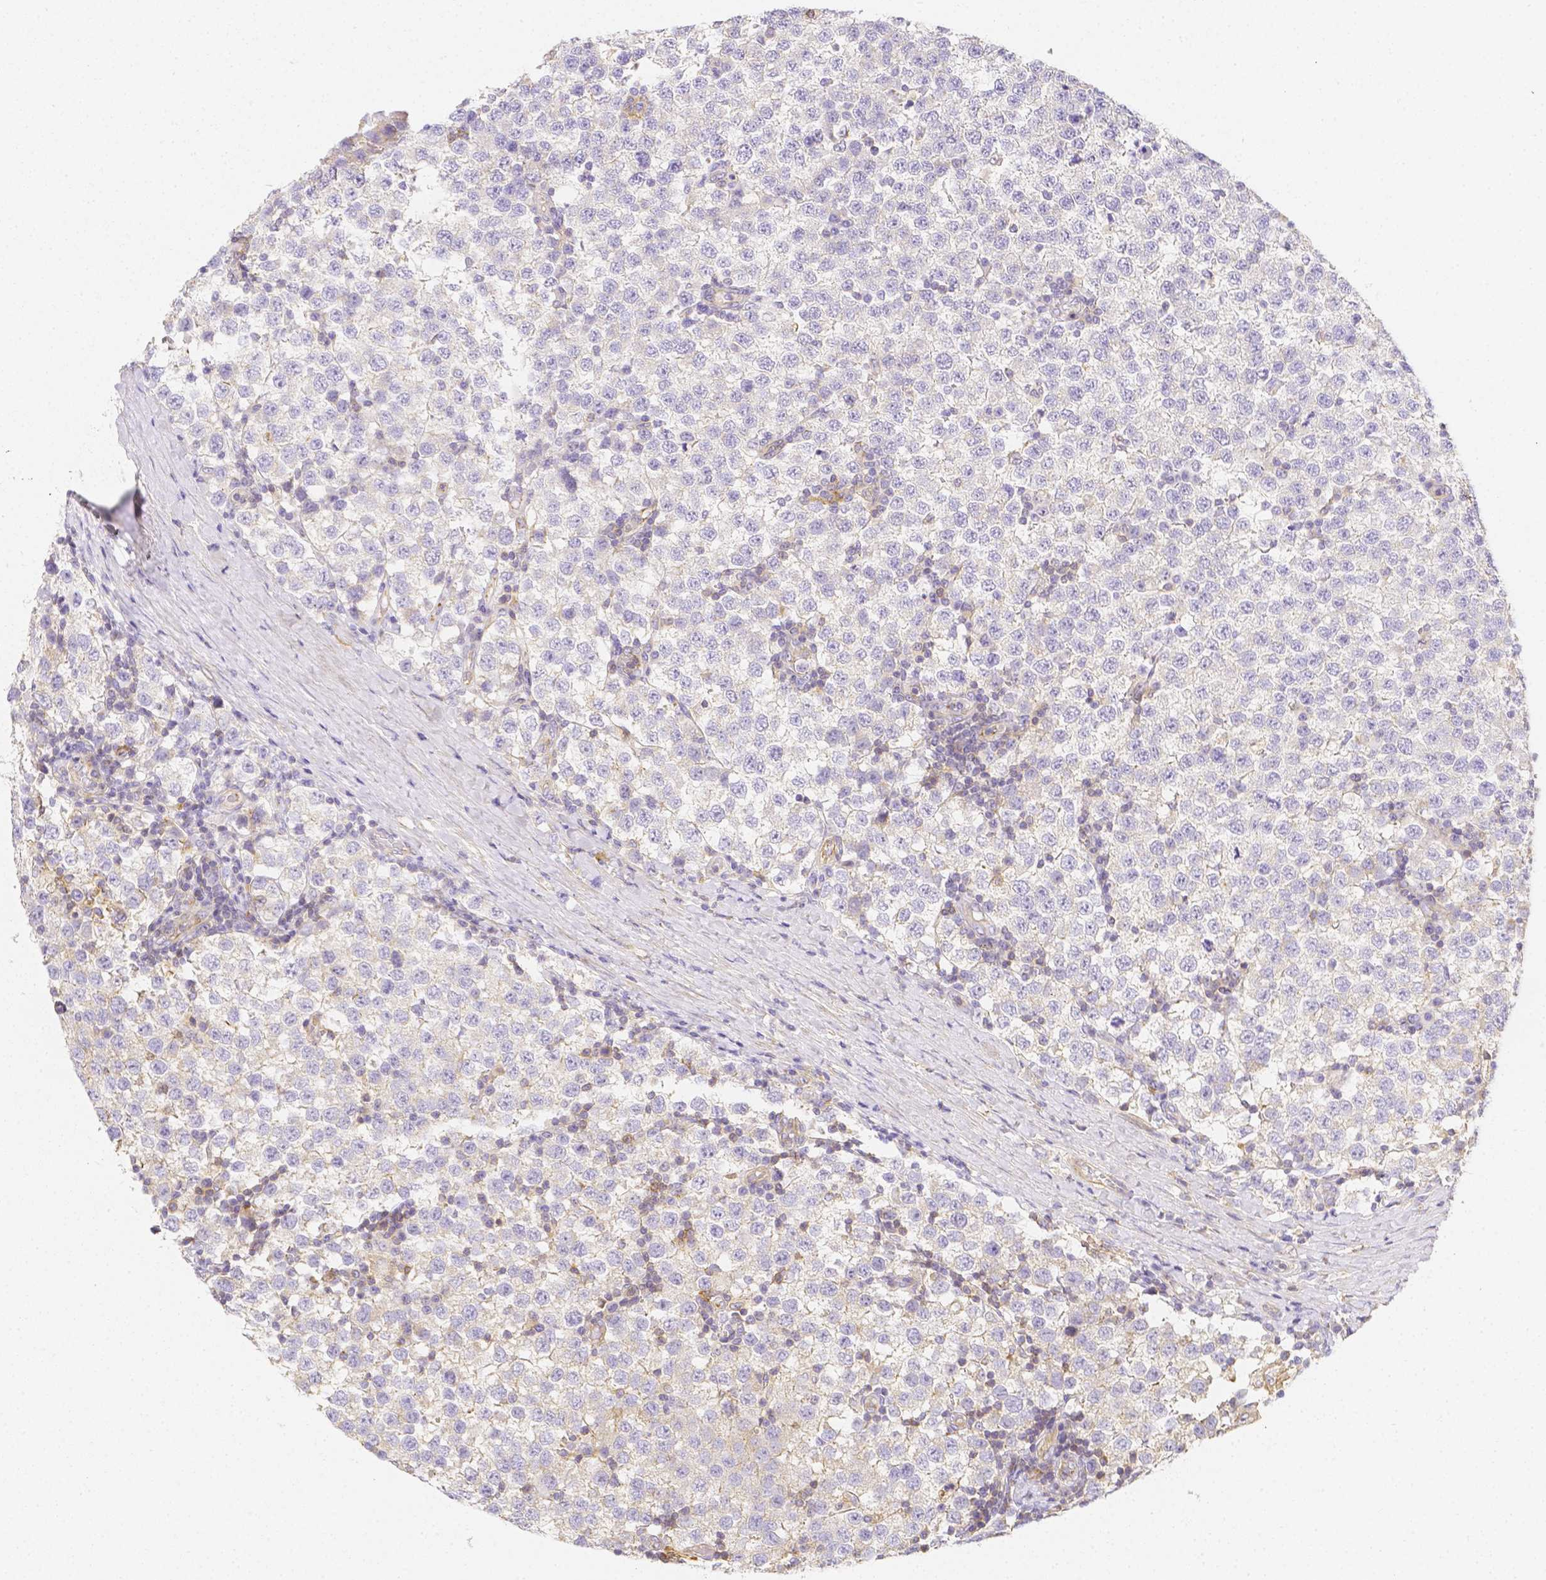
{"staining": {"intensity": "negative", "quantity": "none", "location": "none"}, "tissue": "testis cancer", "cell_type": "Tumor cells", "image_type": "cancer", "snomed": [{"axis": "morphology", "description": "Seminoma, NOS"}, {"axis": "topography", "description": "Testis"}], "caption": "This is a image of immunohistochemistry (IHC) staining of testis seminoma, which shows no staining in tumor cells.", "gene": "ASAH2", "patient": {"sex": "male", "age": 34}}